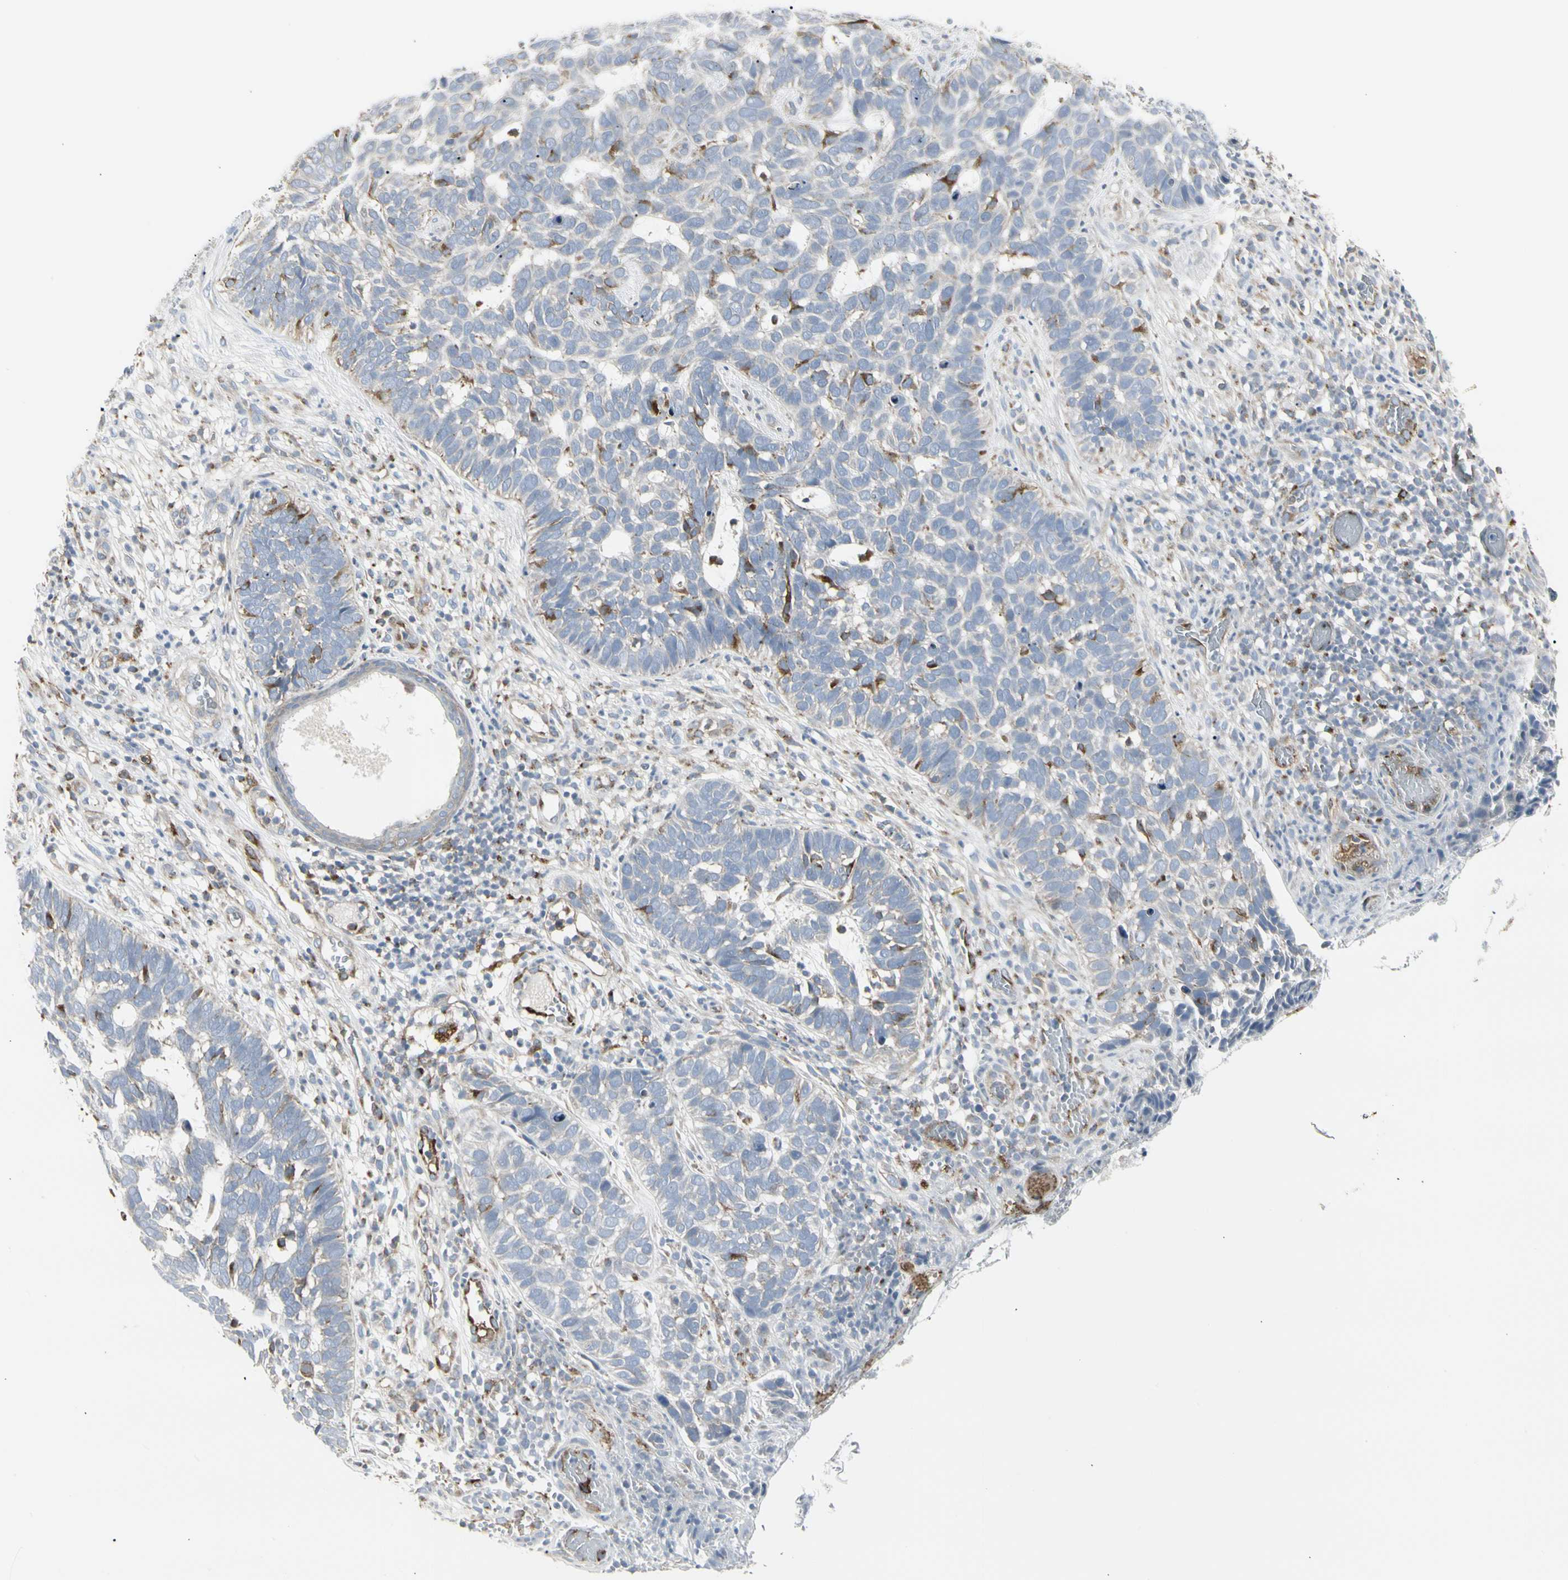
{"staining": {"intensity": "negative", "quantity": "none", "location": "none"}, "tissue": "skin cancer", "cell_type": "Tumor cells", "image_type": "cancer", "snomed": [{"axis": "morphology", "description": "Basal cell carcinoma"}, {"axis": "topography", "description": "Skin"}], "caption": "Tumor cells show no significant protein positivity in skin cancer (basal cell carcinoma).", "gene": "ATP6V1B2", "patient": {"sex": "male", "age": 87}}